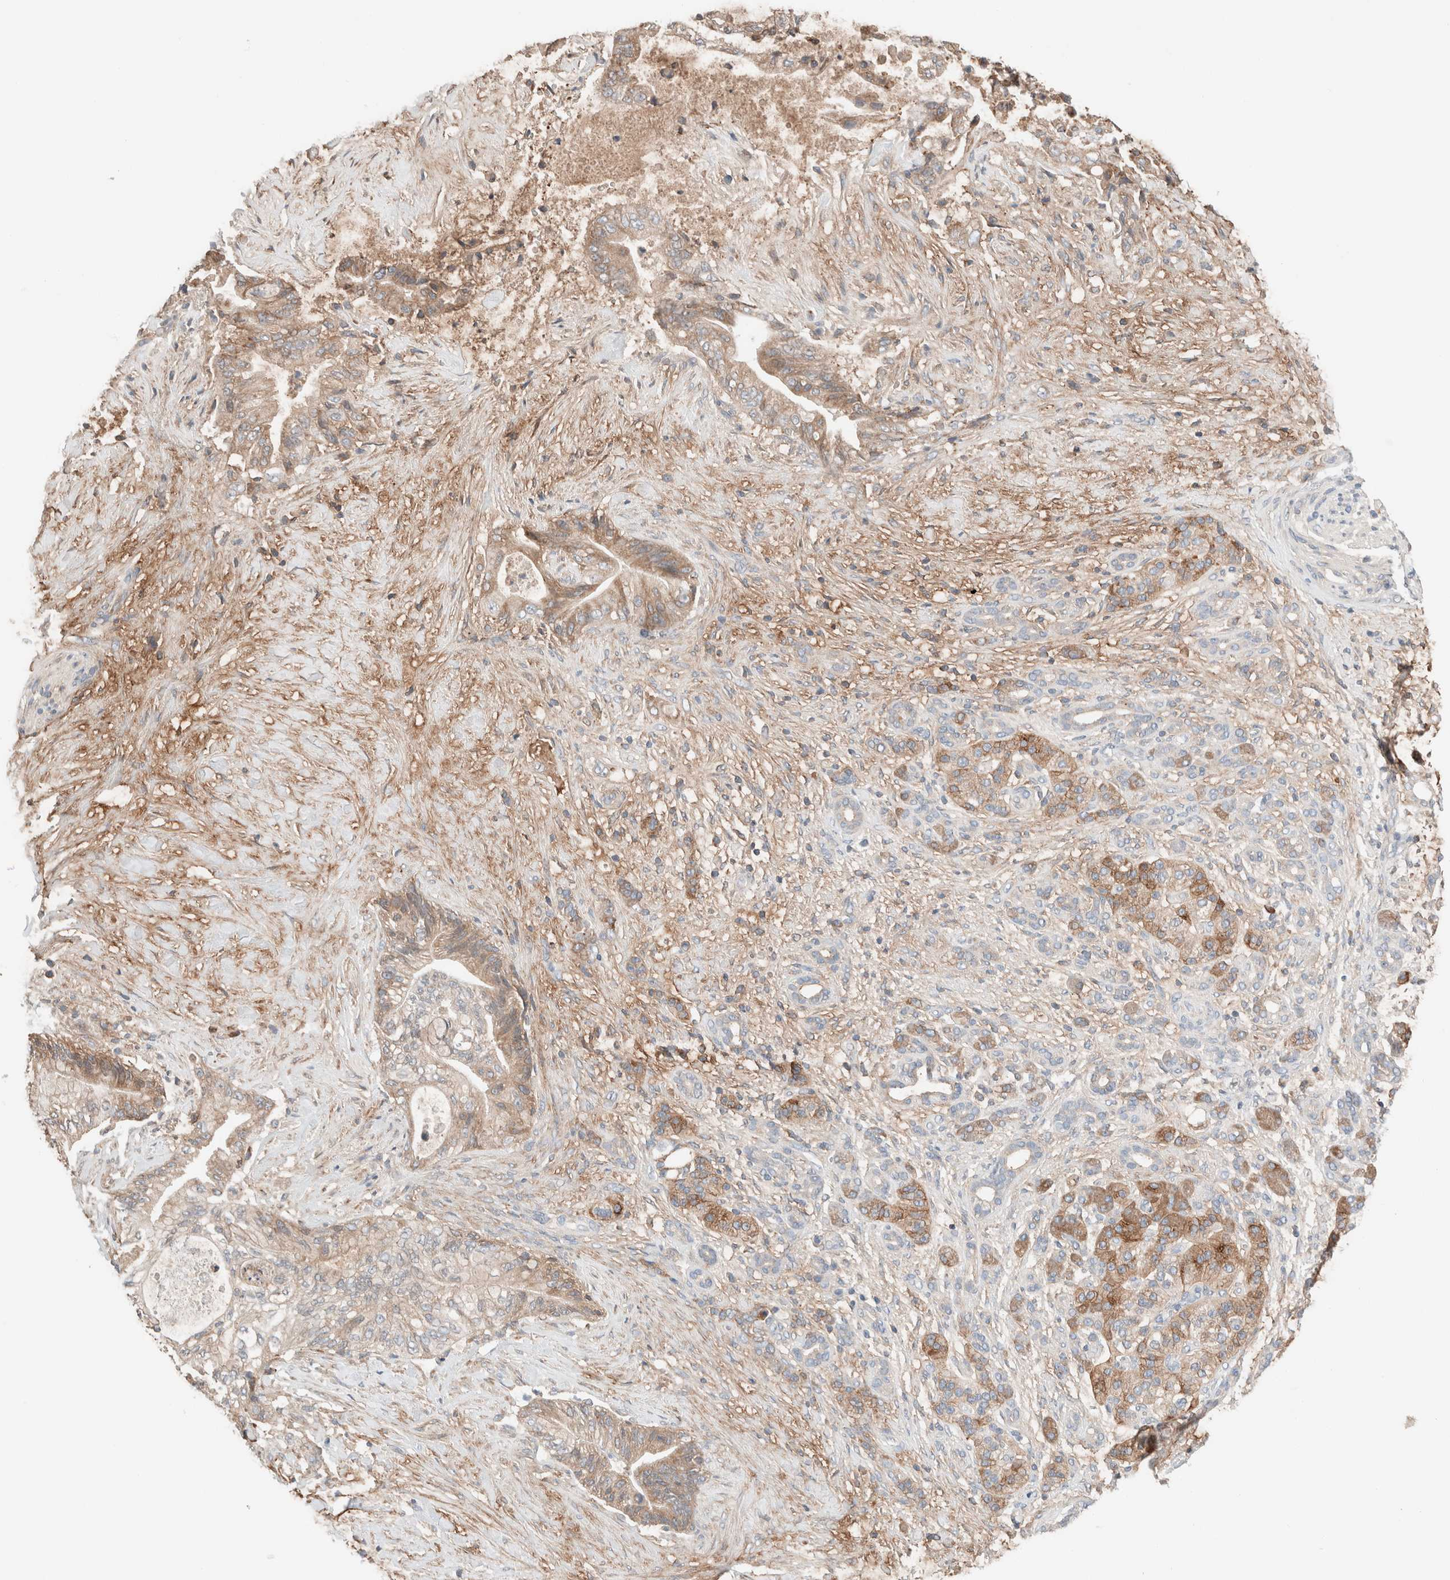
{"staining": {"intensity": "weak", "quantity": ">75%", "location": "cytoplasmic/membranous"}, "tissue": "pancreatic cancer", "cell_type": "Tumor cells", "image_type": "cancer", "snomed": [{"axis": "morphology", "description": "Adenocarcinoma, NOS"}, {"axis": "topography", "description": "Pancreas"}], "caption": "Immunohistochemistry (DAB (3,3'-diaminobenzidine)) staining of pancreatic cancer shows weak cytoplasmic/membranous protein positivity in about >75% of tumor cells.", "gene": "PCM1", "patient": {"sex": "male", "age": 59}}